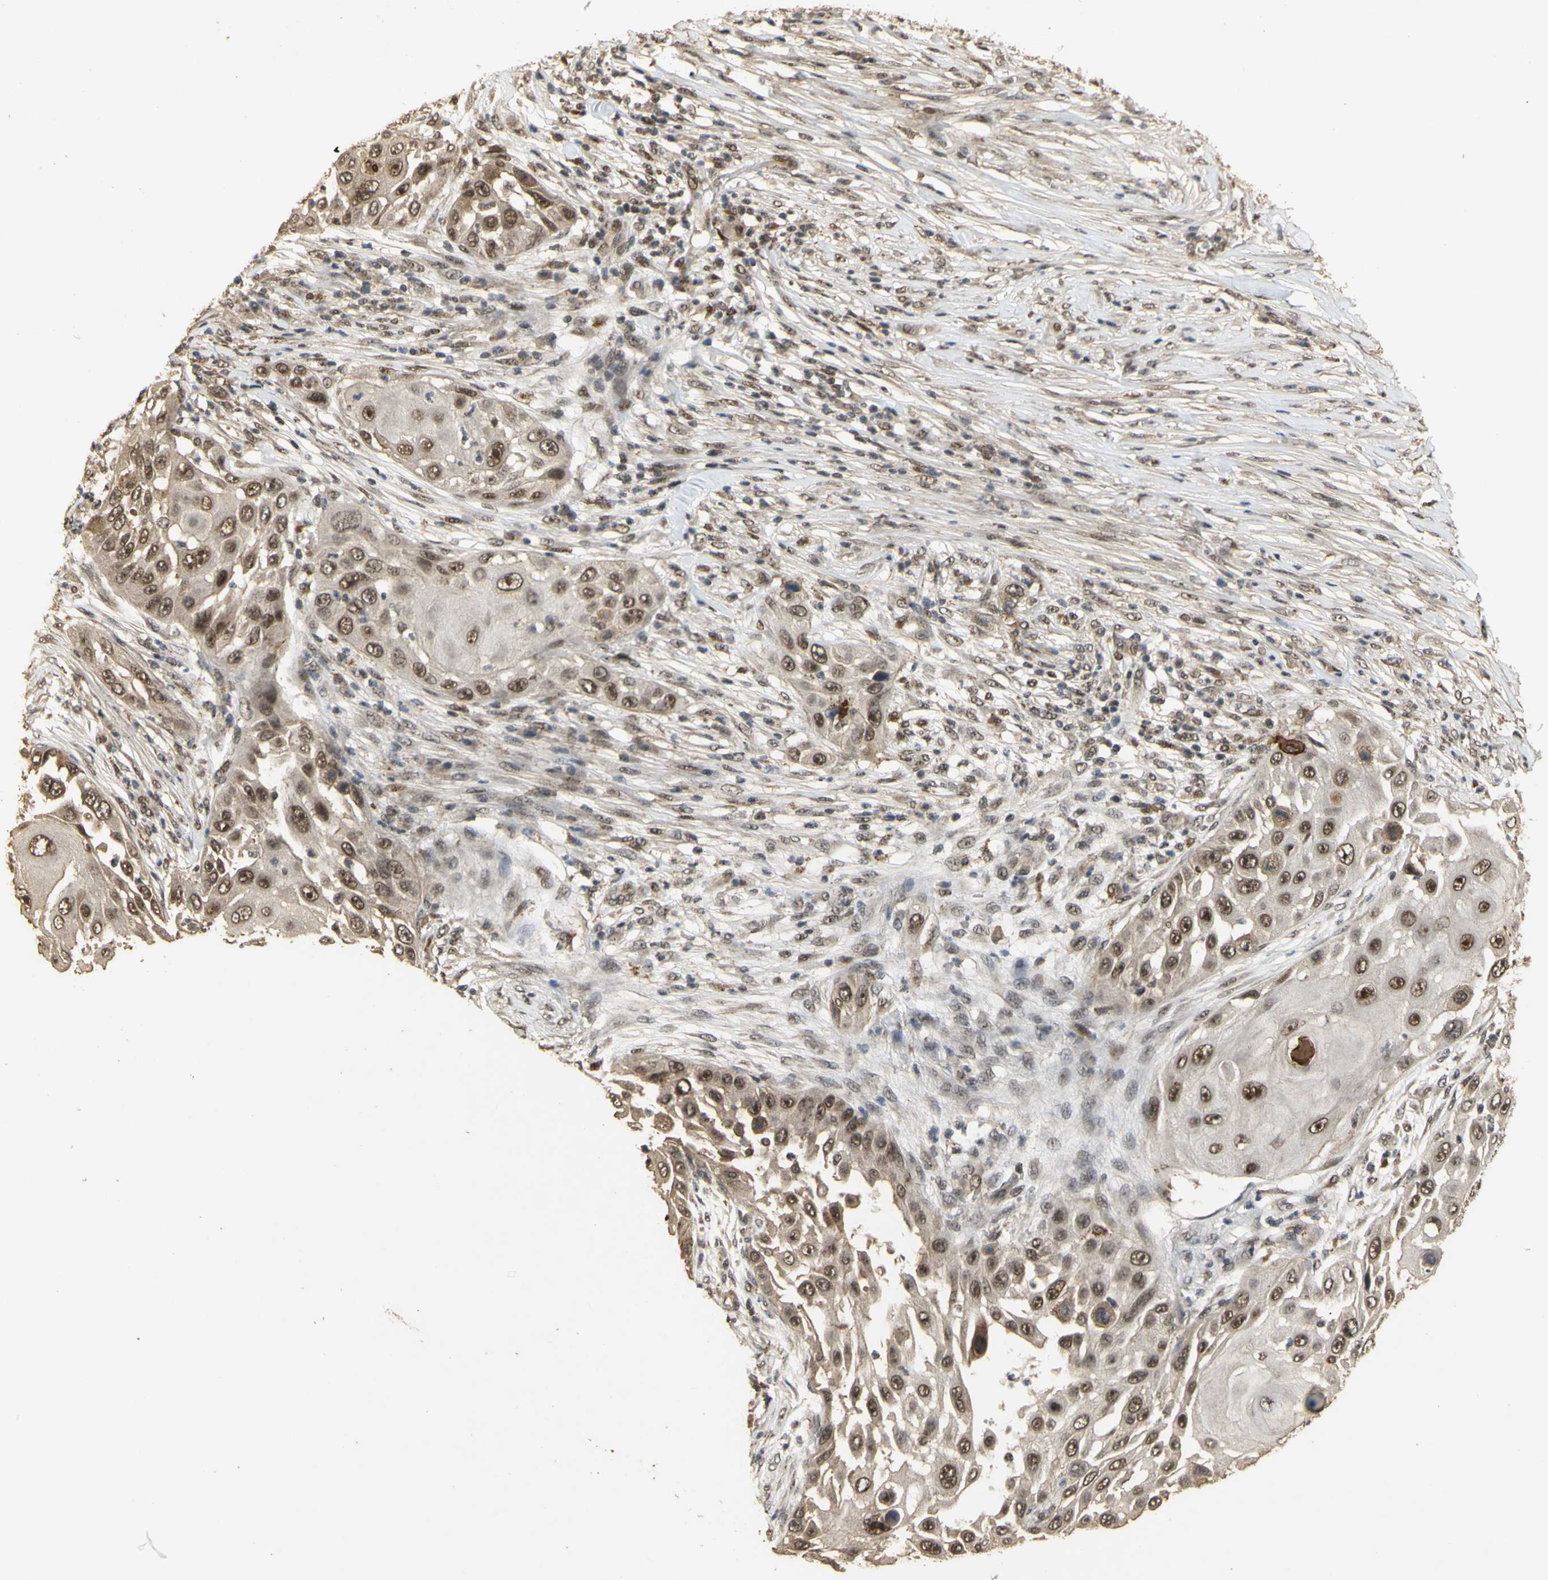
{"staining": {"intensity": "moderate", "quantity": ">75%", "location": "cytoplasmic/membranous,nuclear"}, "tissue": "skin cancer", "cell_type": "Tumor cells", "image_type": "cancer", "snomed": [{"axis": "morphology", "description": "Squamous cell carcinoma, NOS"}, {"axis": "topography", "description": "Skin"}], "caption": "Human skin cancer (squamous cell carcinoma) stained with a brown dye reveals moderate cytoplasmic/membranous and nuclear positive expression in about >75% of tumor cells.", "gene": "GTF2E2", "patient": {"sex": "female", "age": 44}}